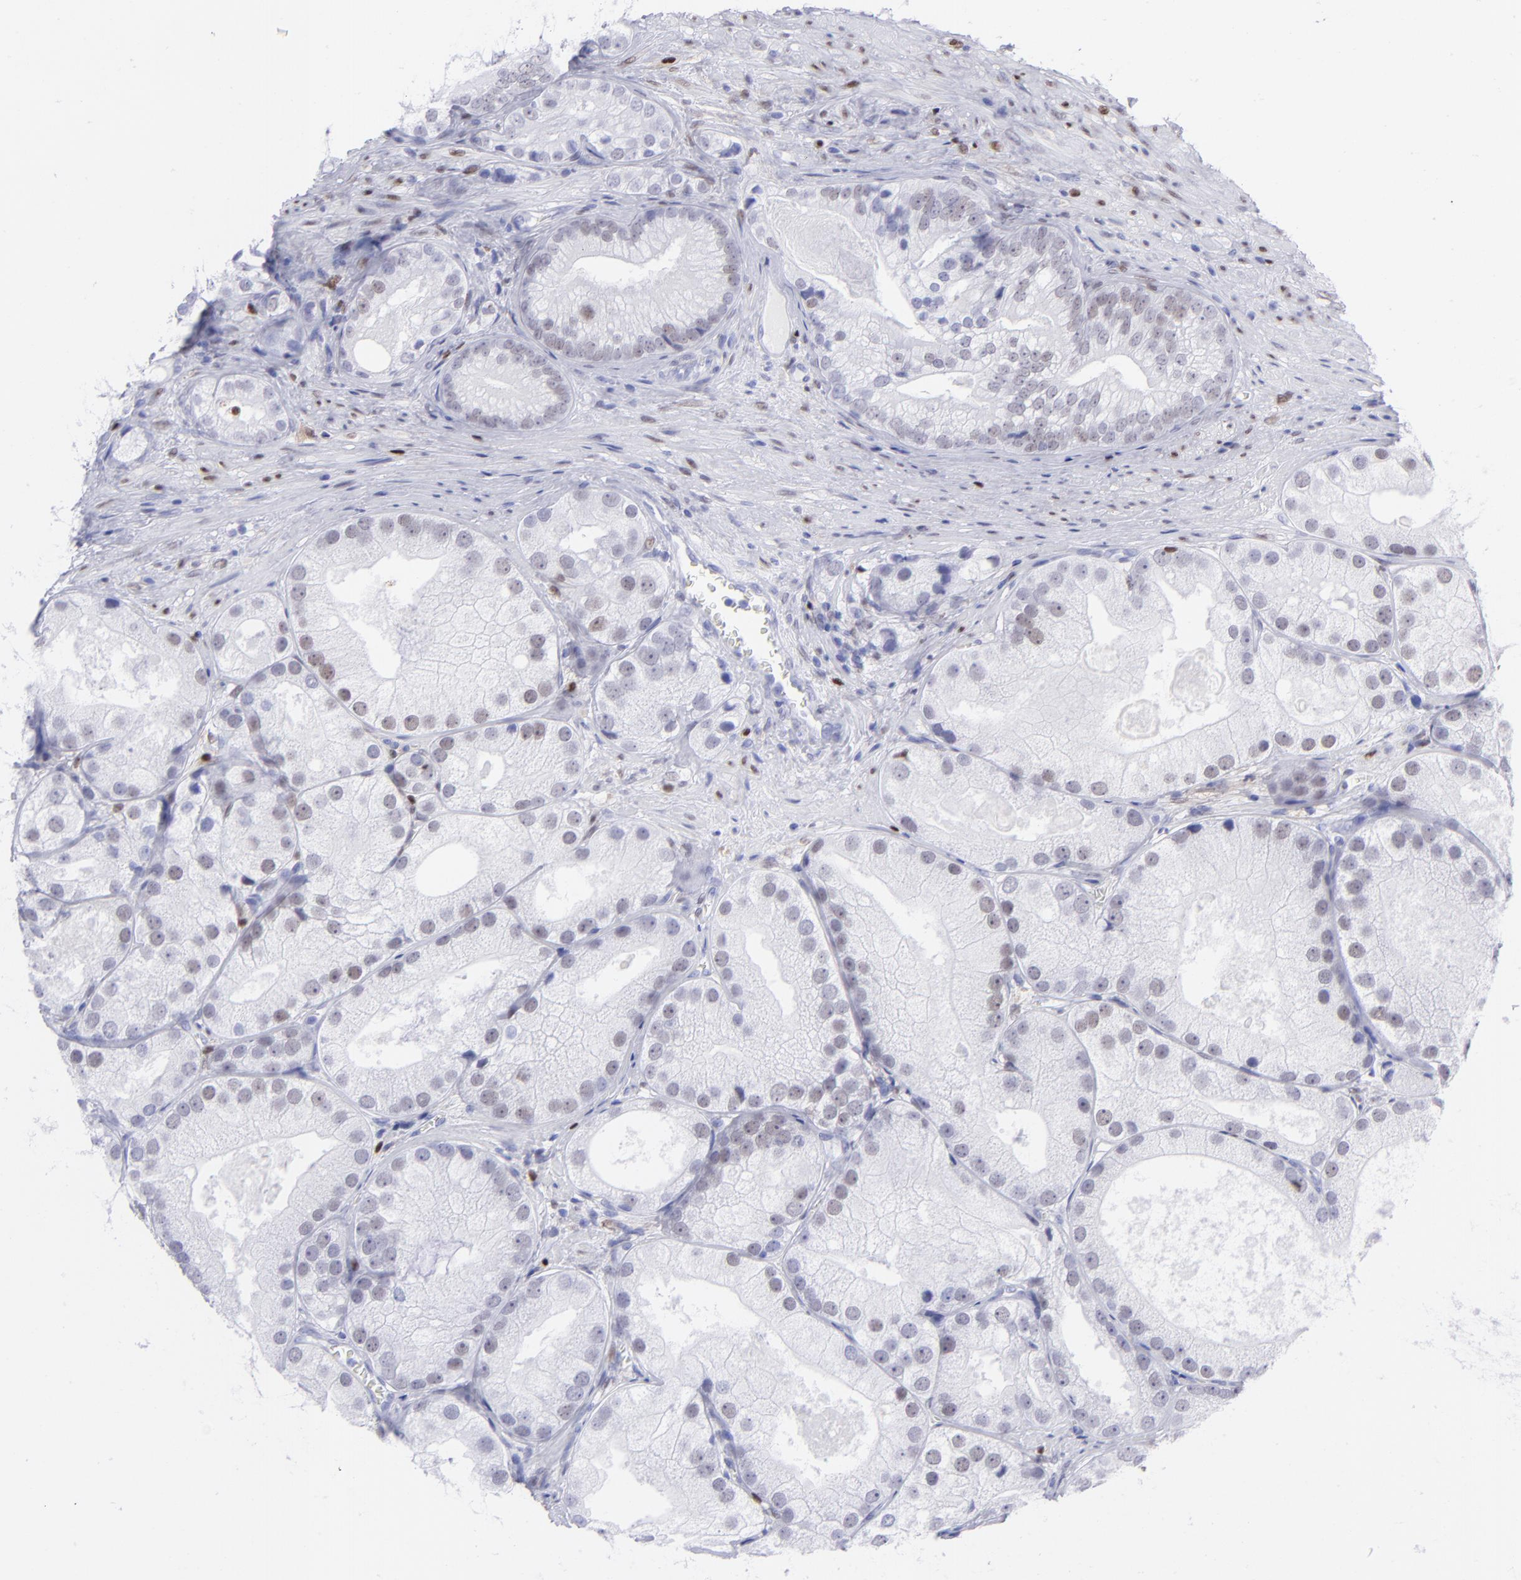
{"staining": {"intensity": "negative", "quantity": "none", "location": "none"}, "tissue": "prostate cancer", "cell_type": "Tumor cells", "image_type": "cancer", "snomed": [{"axis": "morphology", "description": "Adenocarcinoma, Low grade"}, {"axis": "topography", "description": "Prostate"}], "caption": "The histopathology image shows no significant staining in tumor cells of prostate cancer (adenocarcinoma (low-grade)).", "gene": "MITF", "patient": {"sex": "male", "age": 69}}